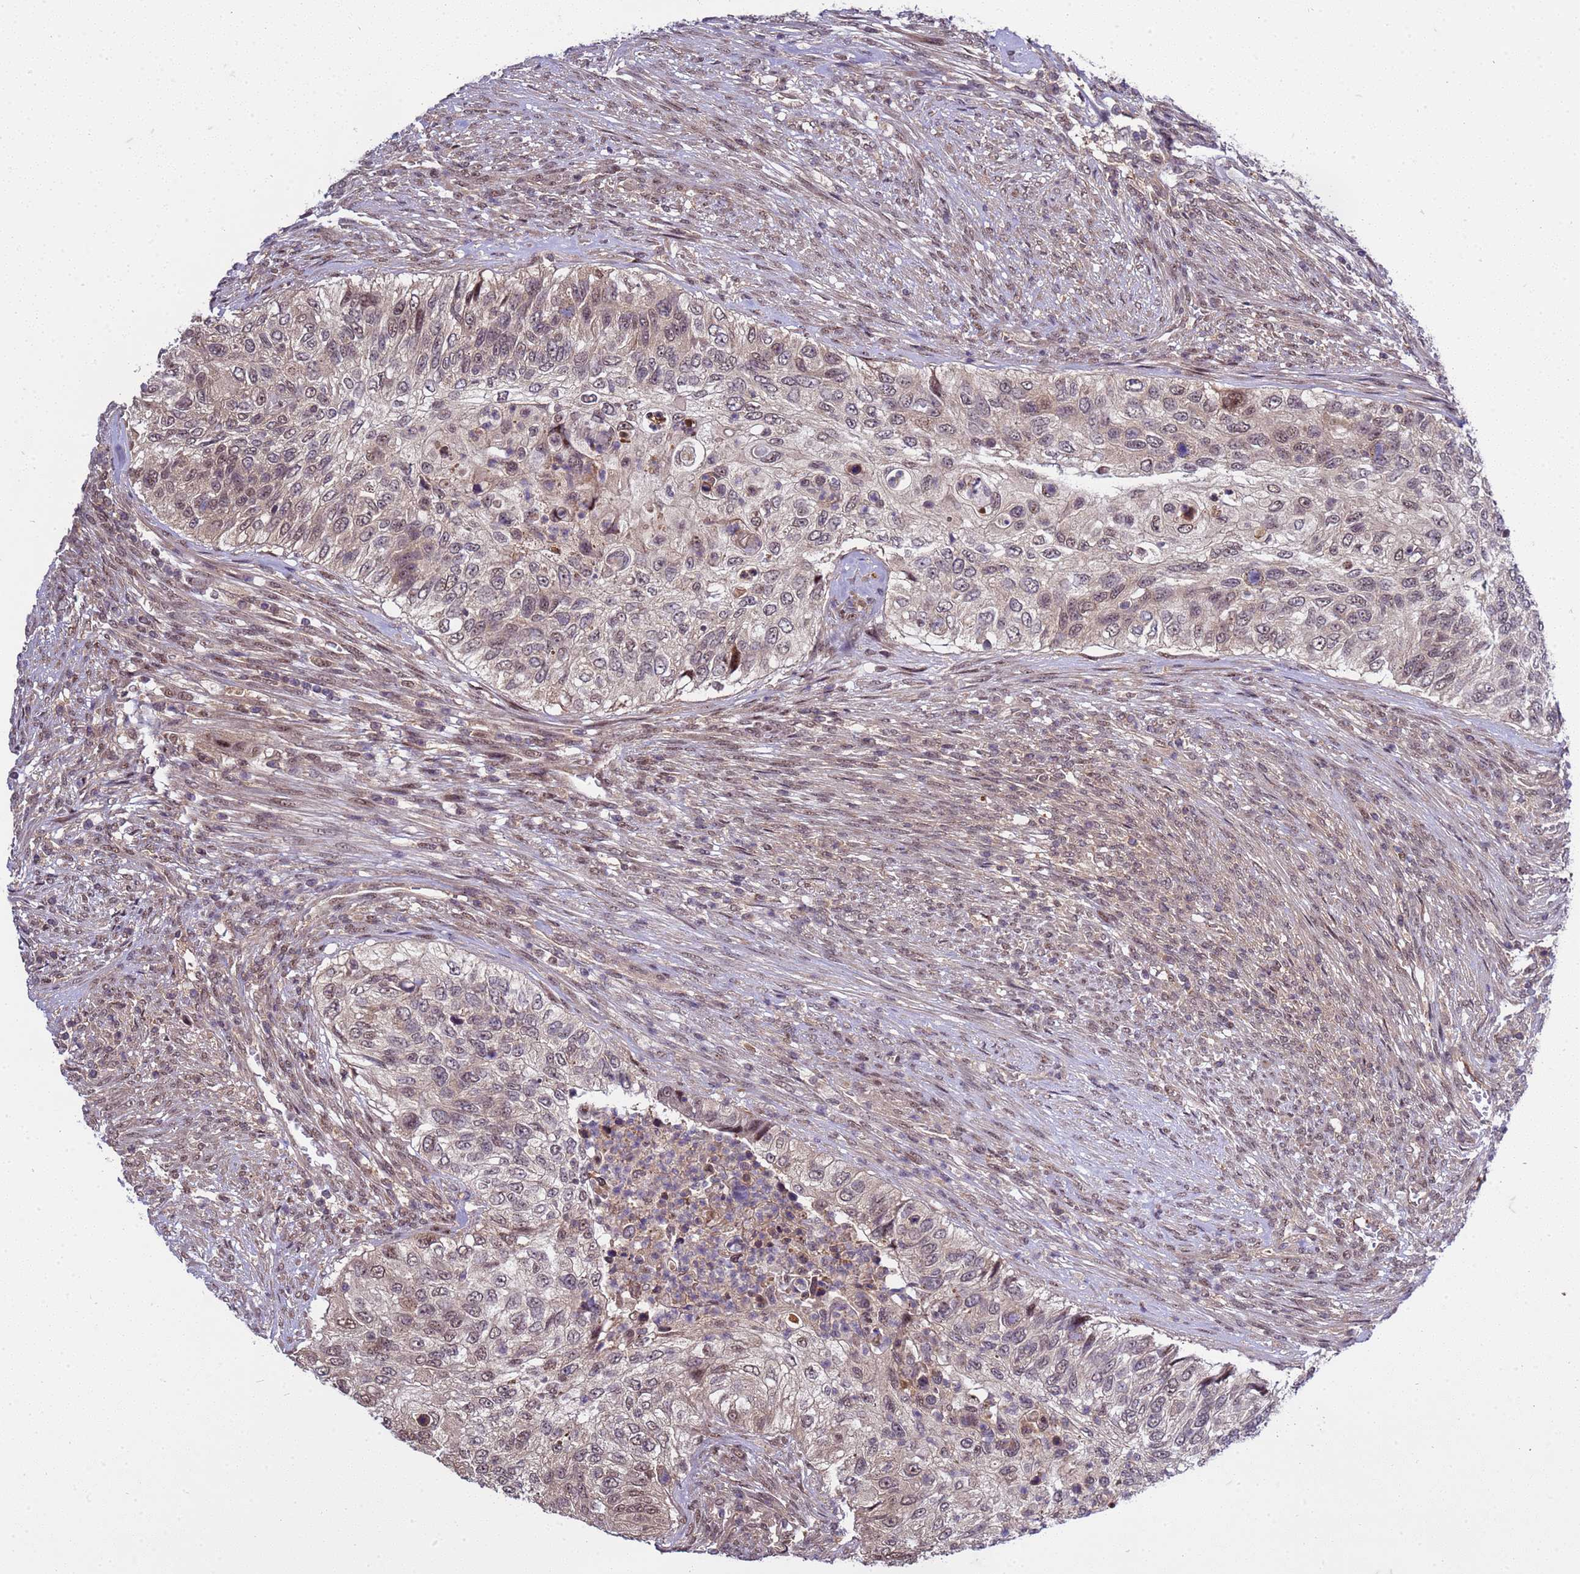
{"staining": {"intensity": "weak", "quantity": ">75%", "location": "nuclear"}, "tissue": "urothelial cancer", "cell_type": "Tumor cells", "image_type": "cancer", "snomed": [{"axis": "morphology", "description": "Urothelial carcinoma, High grade"}, {"axis": "topography", "description": "Urinary bladder"}], "caption": "Urothelial cancer stained with a brown dye reveals weak nuclear positive staining in about >75% of tumor cells.", "gene": "GEN1", "patient": {"sex": "female", "age": 60}}